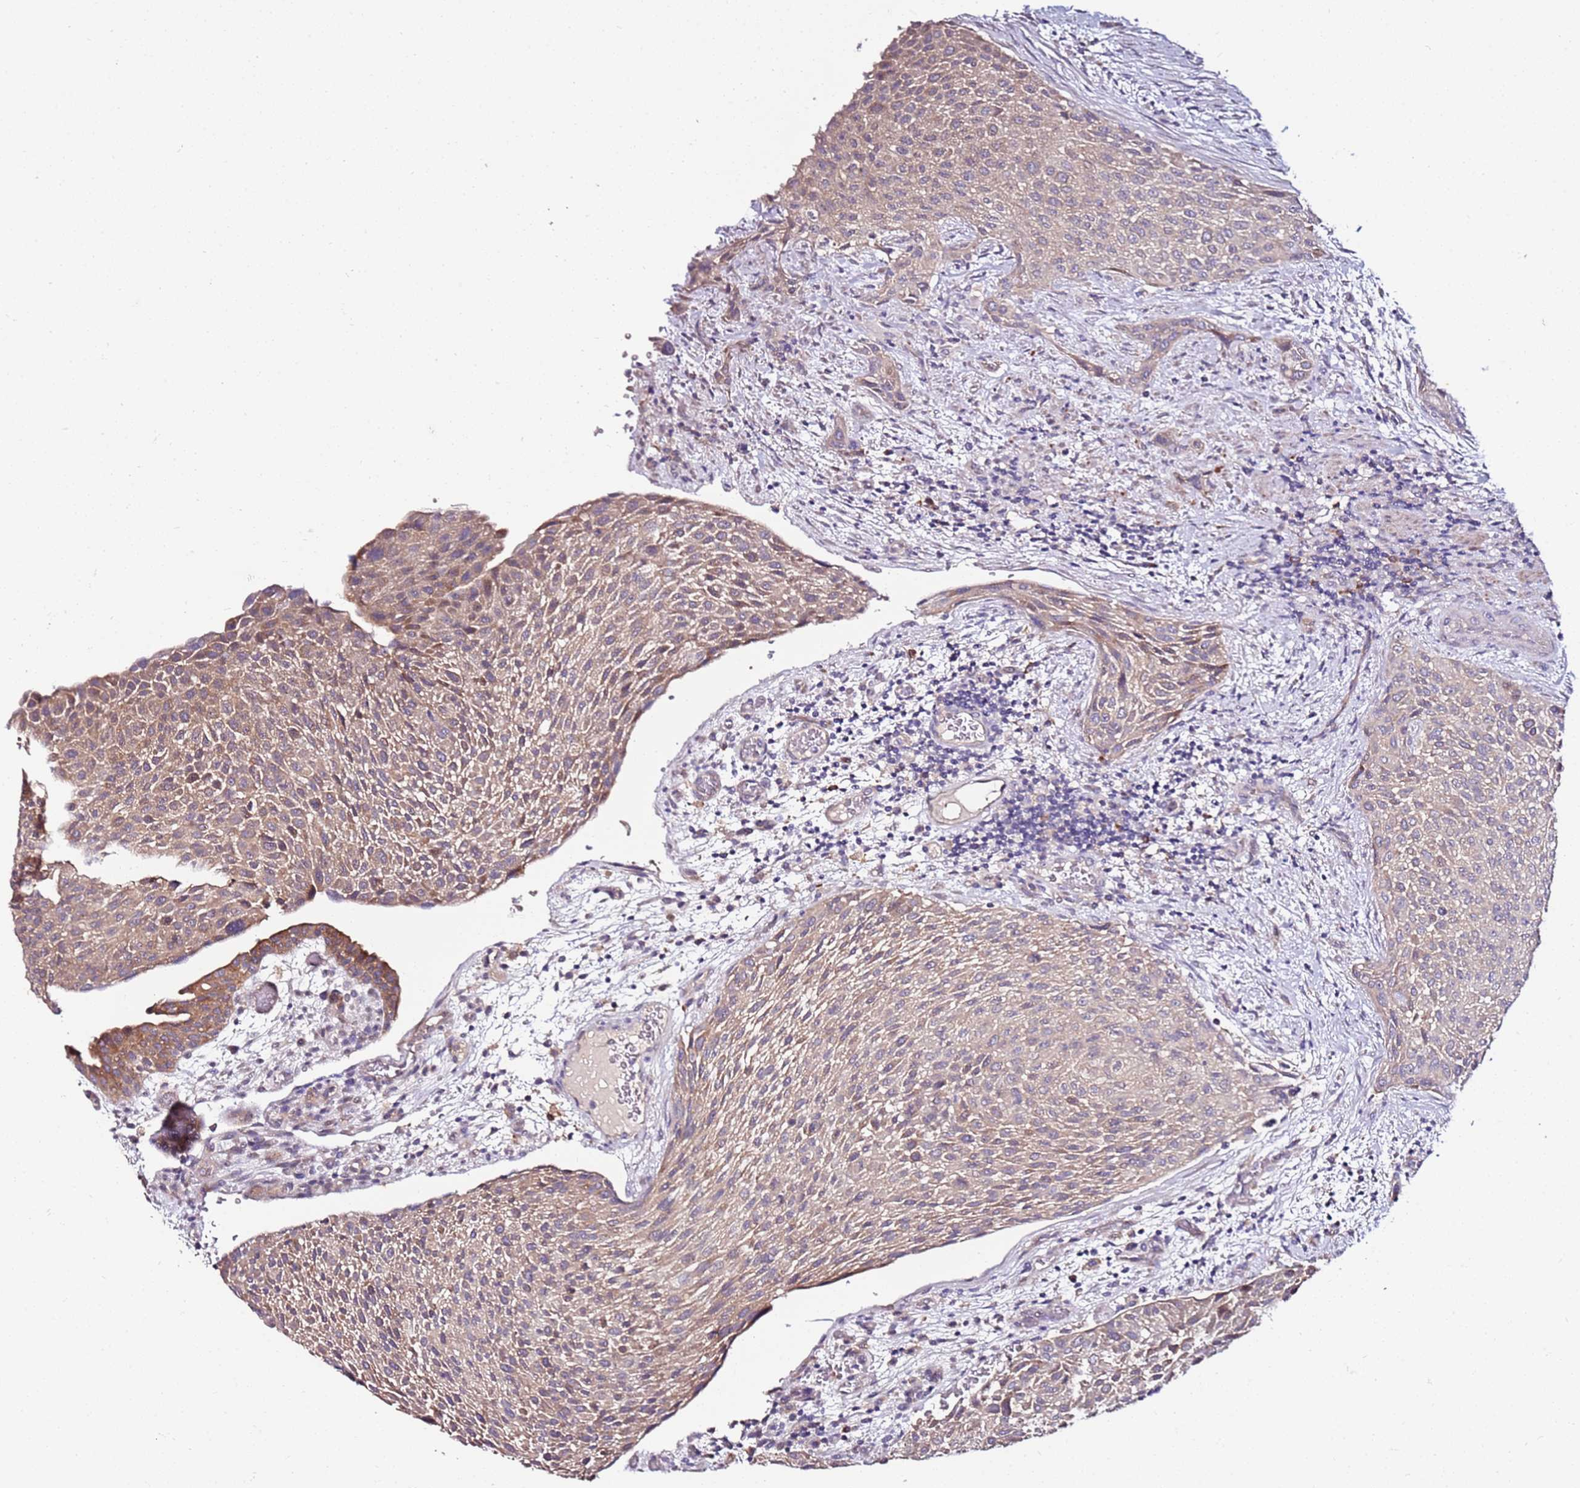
{"staining": {"intensity": "moderate", "quantity": "<25%", "location": "cytoplasmic/membranous"}, "tissue": "urothelial cancer", "cell_type": "Tumor cells", "image_type": "cancer", "snomed": [{"axis": "morphology", "description": "Normal tissue, NOS"}, {"axis": "morphology", "description": "Urothelial carcinoma, NOS"}, {"axis": "topography", "description": "Urinary bladder"}, {"axis": "topography", "description": "Peripheral nerve tissue"}], "caption": "A micrograph of transitional cell carcinoma stained for a protein exhibits moderate cytoplasmic/membranous brown staining in tumor cells.", "gene": "SRRM5", "patient": {"sex": "male", "age": 35}}